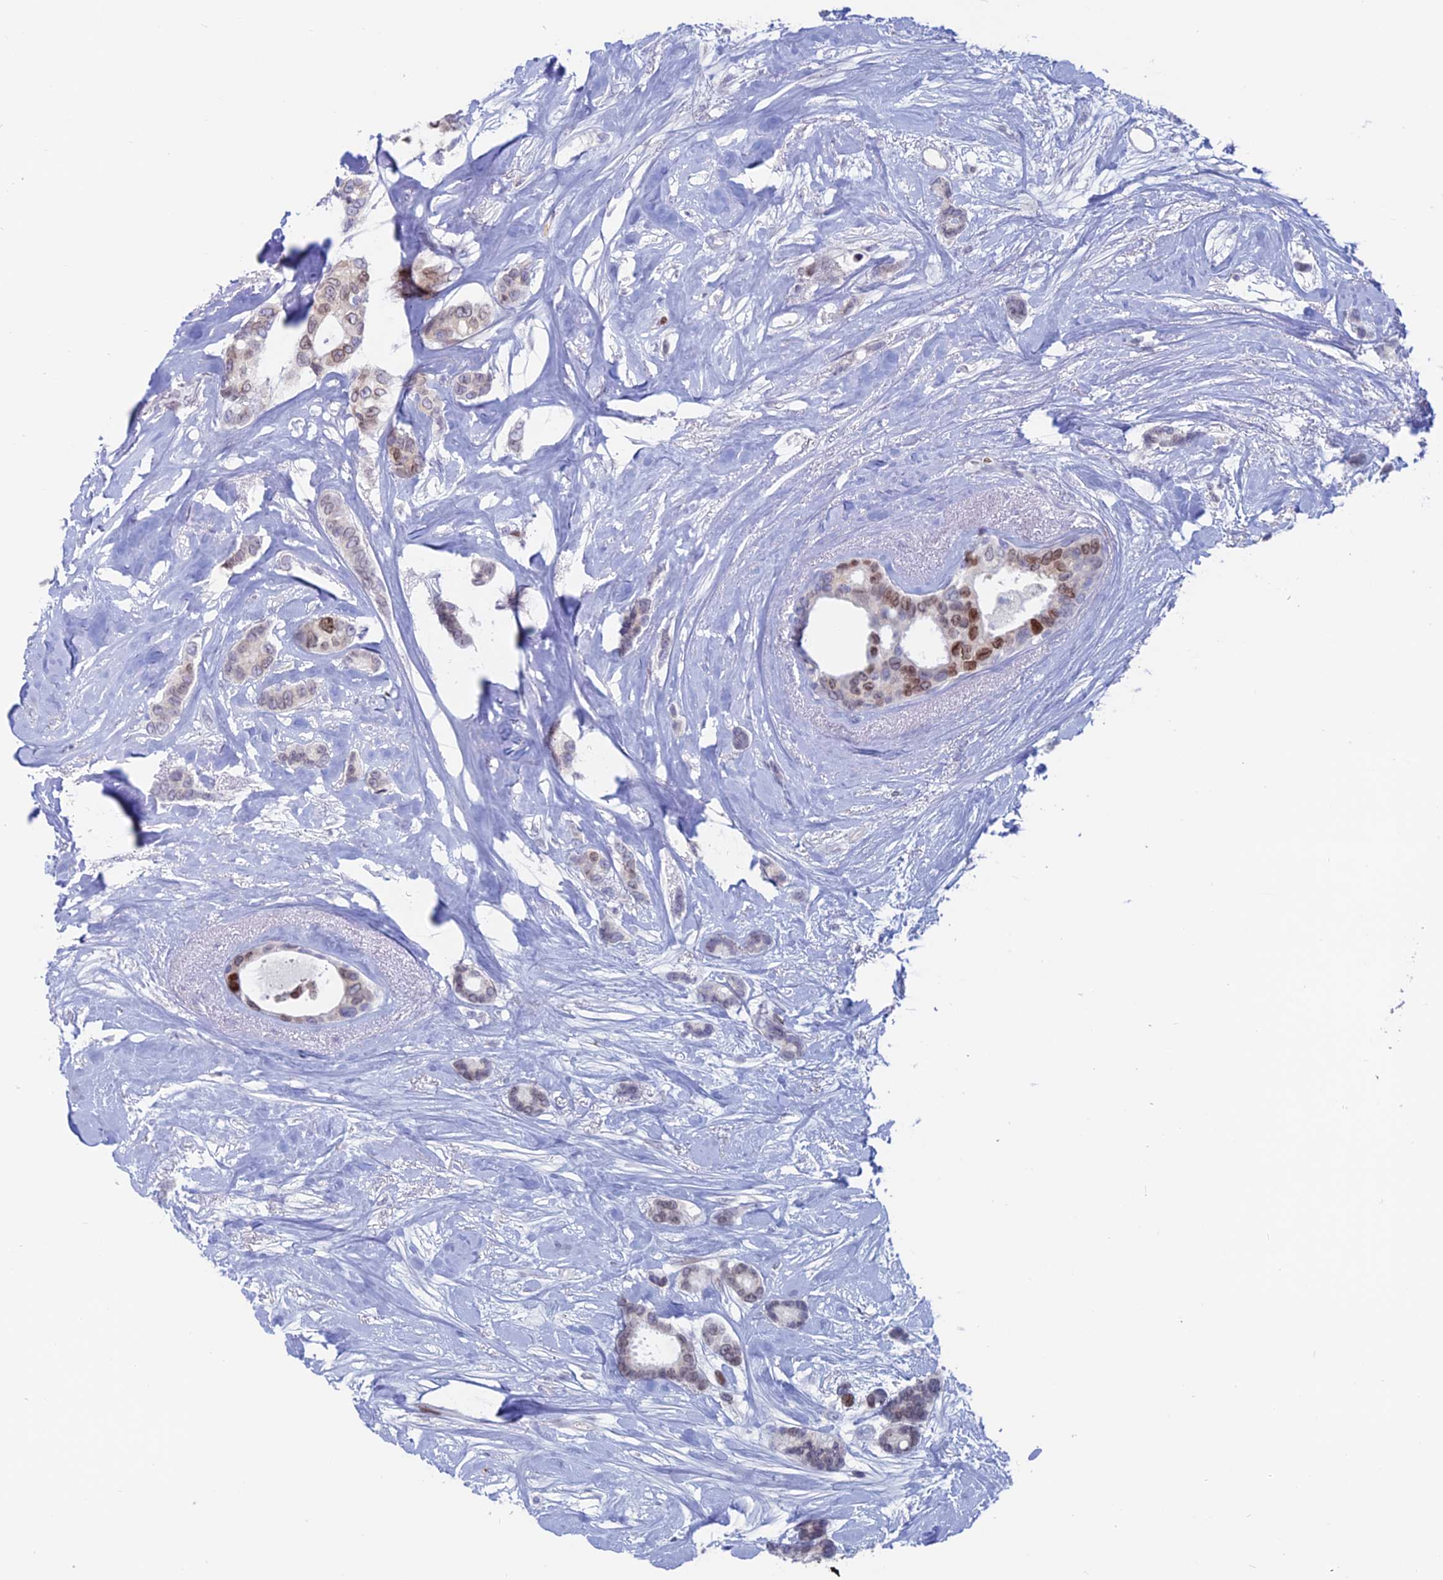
{"staining": {"intensity": "moderate", "quantity": "<25%", "location": "nuclear"}, "tissue": "breast cancer", "cell_type": "Tumor cells", "image_type": "cancer", "snomed": [{"axis": "morphology", "description": "Duct carcinoma"}, {"axis": "topography", "description": "Breast"}], "caption": "Protein expression analysis of breast infiltrating ductal carcinoma reveals moderate nuclear expression in about <25% of tumor cells.", "gene": "CERS6", "patient": {"sex": "female", "age": 87}}